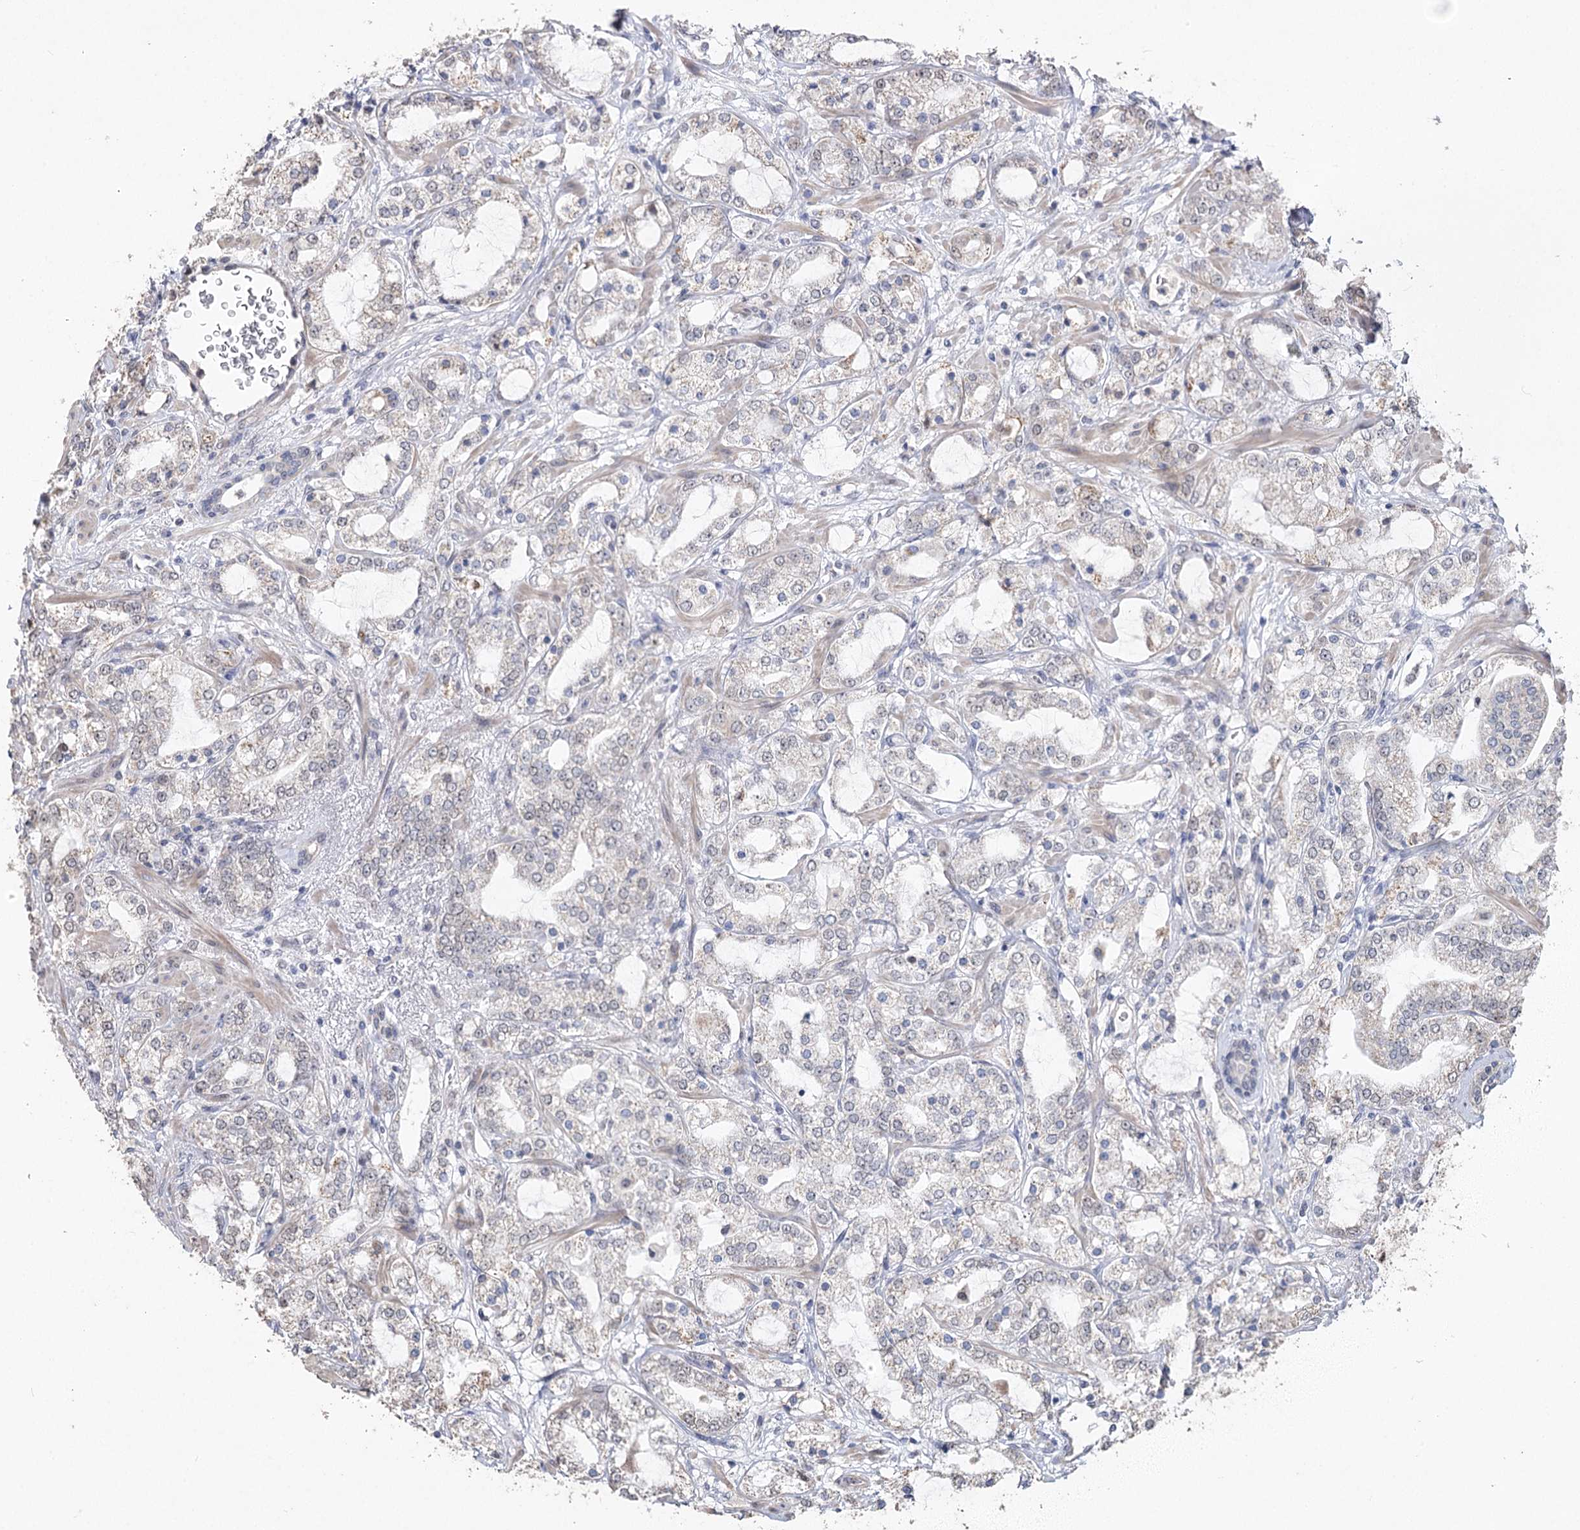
{"staining": {"intensity": "weak", "quantity": "25%-75%", "location": "nuclear"}, "tissue": "prostate cancer", "cell_type": "Tumor cells", "image_type": "cancer", "snomed": [{"axis": "morphology", "description": "Adenocarcinoma, High grade"}, {"axis": "topography", "description": "Prostate"}], "caption": "Tumor cells reveal low levels of weak nuclear staining in about 25%-75% of cells in prostate cancer. The staining is performed using DAB (3,3'-diaminobenzidine) brown chromogen to label protein expression. The nuclei are counter-stained blue using hematoxylin.", "gene": "RUFY4", "patient": {"sex": "male", "age": 64}}